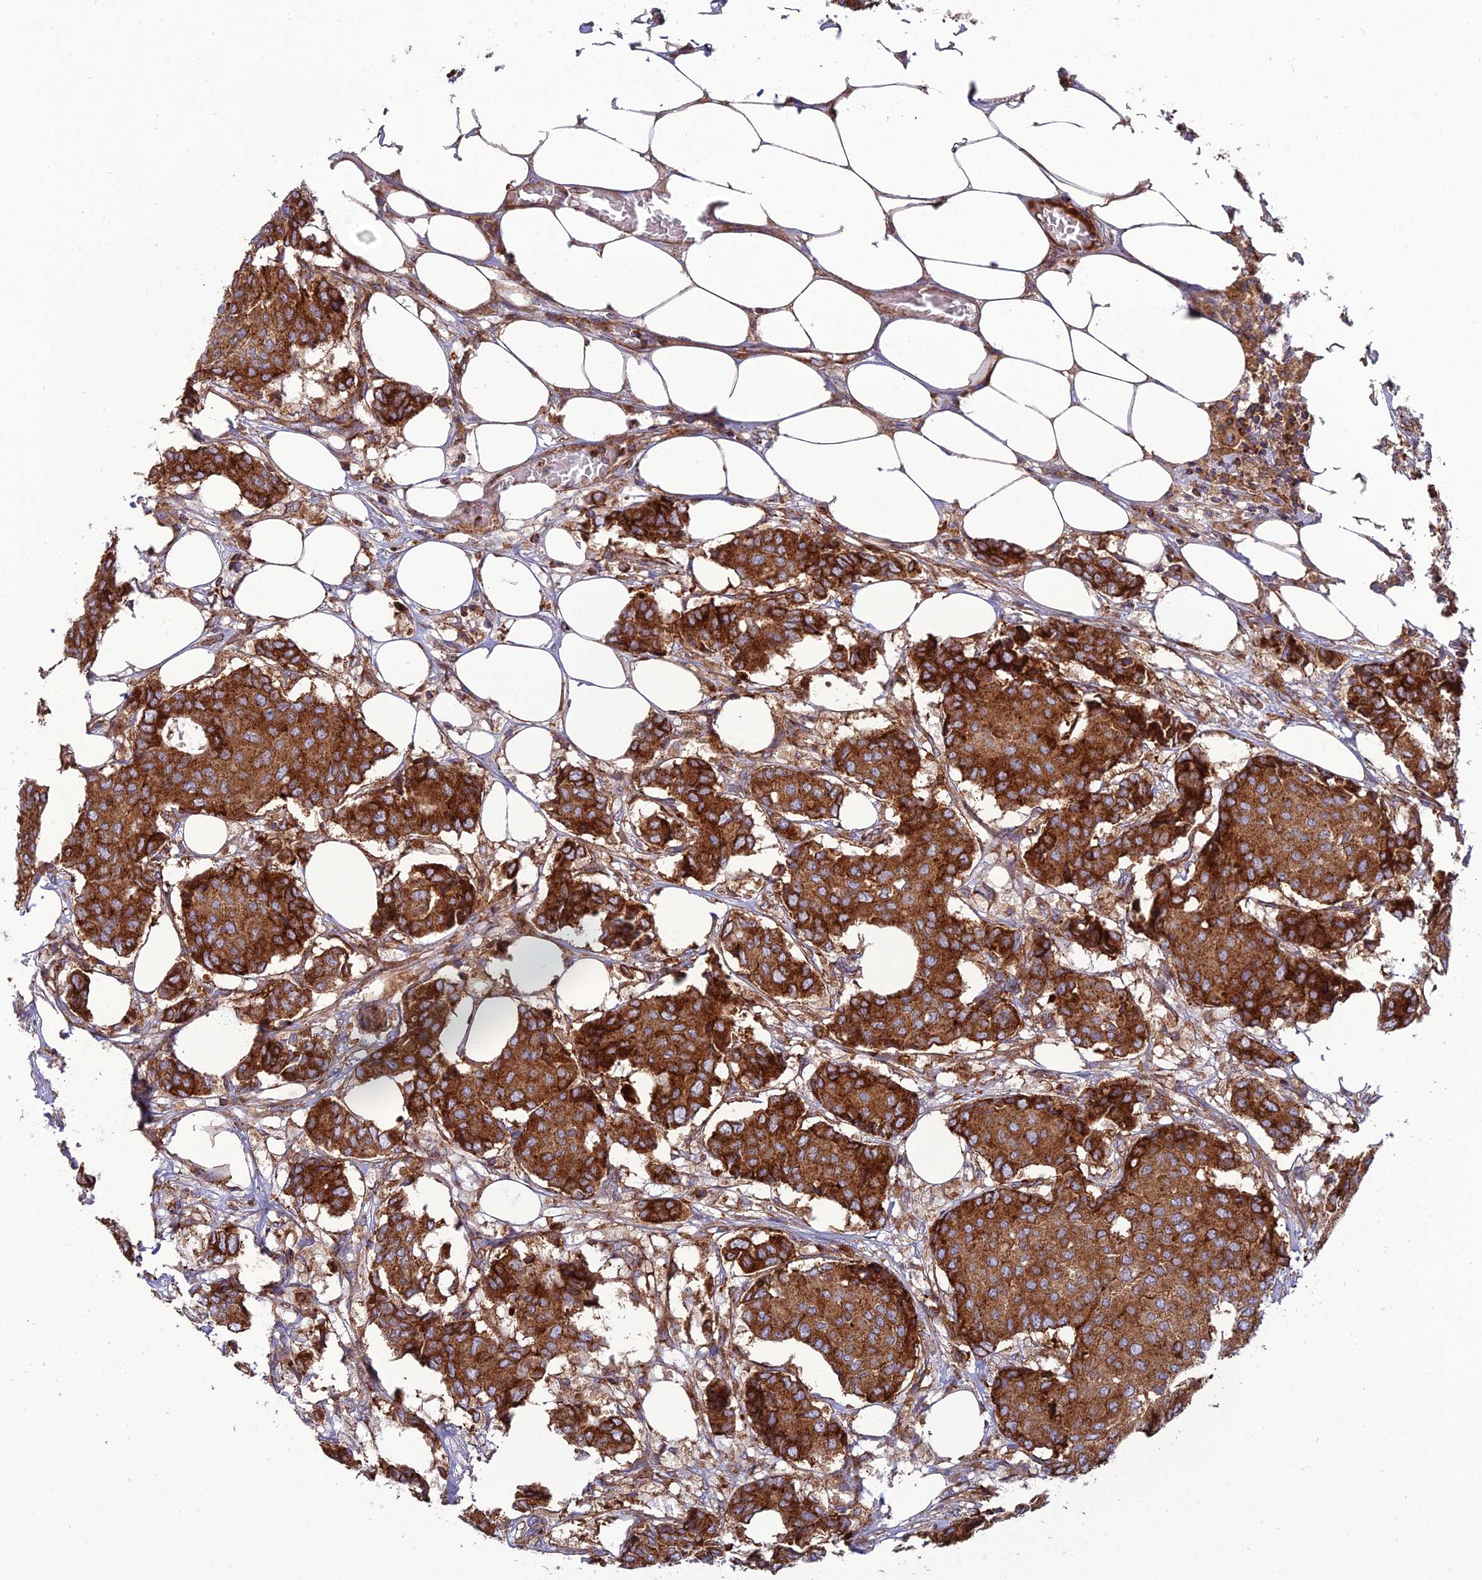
{"staining": {"intensity": "strong", "quantity": ">75%", "location": "cytoplasmic/membranous"}, "tissue": "breast cancer", "cell_type": "Tumor cells", "image_type": "cancer", "snomed": [{"axis": "morphology", "description": "Duct carcinoma"}, {"axis": "topography", "description": "Breast"}], "caption": "Immunohistochemistry (IHC) micrograph of breast cancer (invasive ductal carcinoma) stained for a protein (brown), which exhibits high levels of strong cytoplasmic/membranous expression in approximately >75% of tumor cells.", "gene": "LNPEP", "patient": {"sex": "female", "age": 75}}